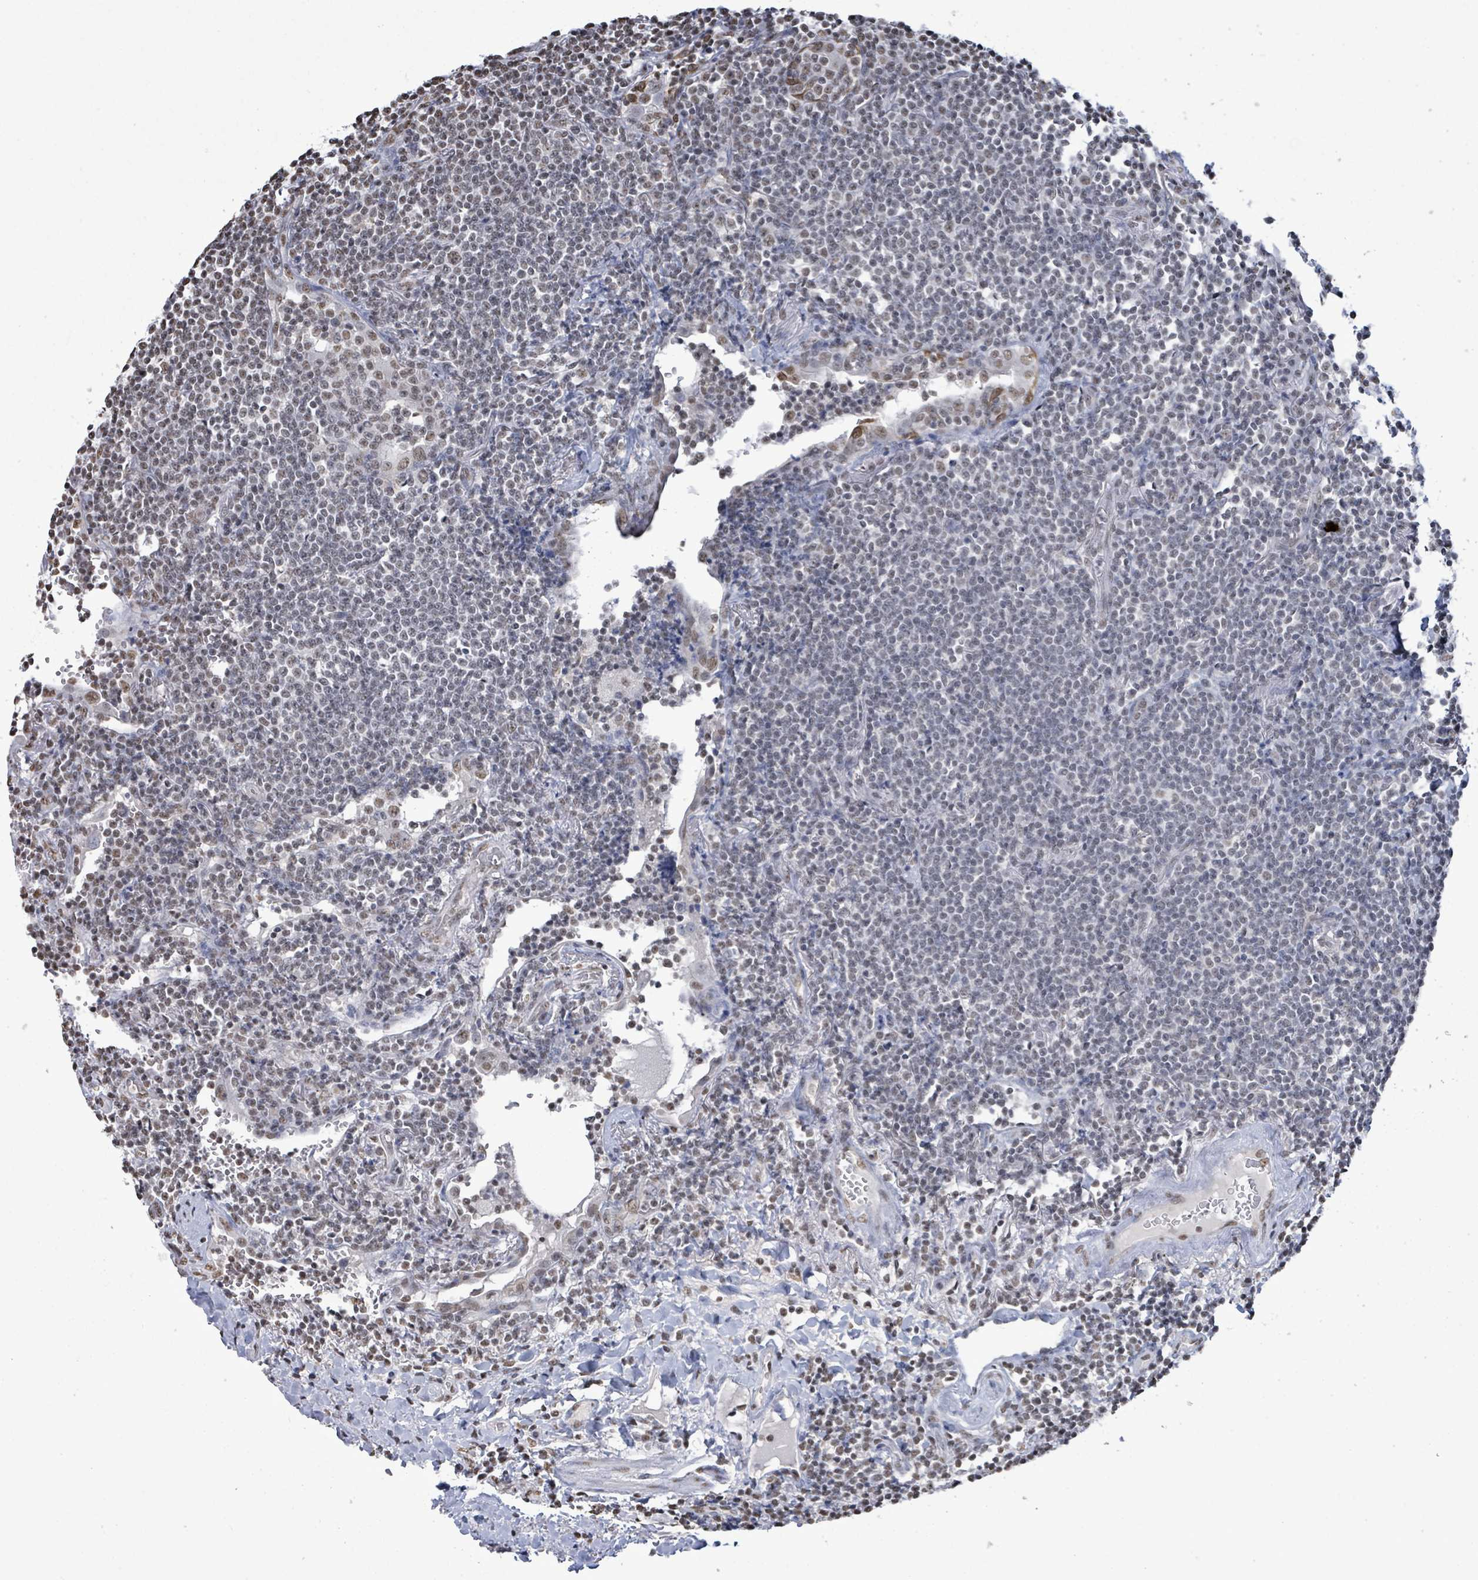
{"staining": {"intensity": "weak", "quantity": "25%-75%", "location": "nuclear"}, "tissue": "lymphoma", "cell_type": "Tumor cells", "image_type": "cancer", "snomed": [{"axis": "morphology", "description": "Malignant lymphoma, non-Hodgkin's type, Low grade"}, {"axis": "topography", "description": "Lung"}], "caption": "Human malignant lymphoma, non-Hodgkin's type (low-grade) stained for a protein (brown) reveals weak nuclear positive positivity in about 25%-75% of tumor cells.", "gene": "SAMD14", "patient": {"sex": "female", "age": 71}}